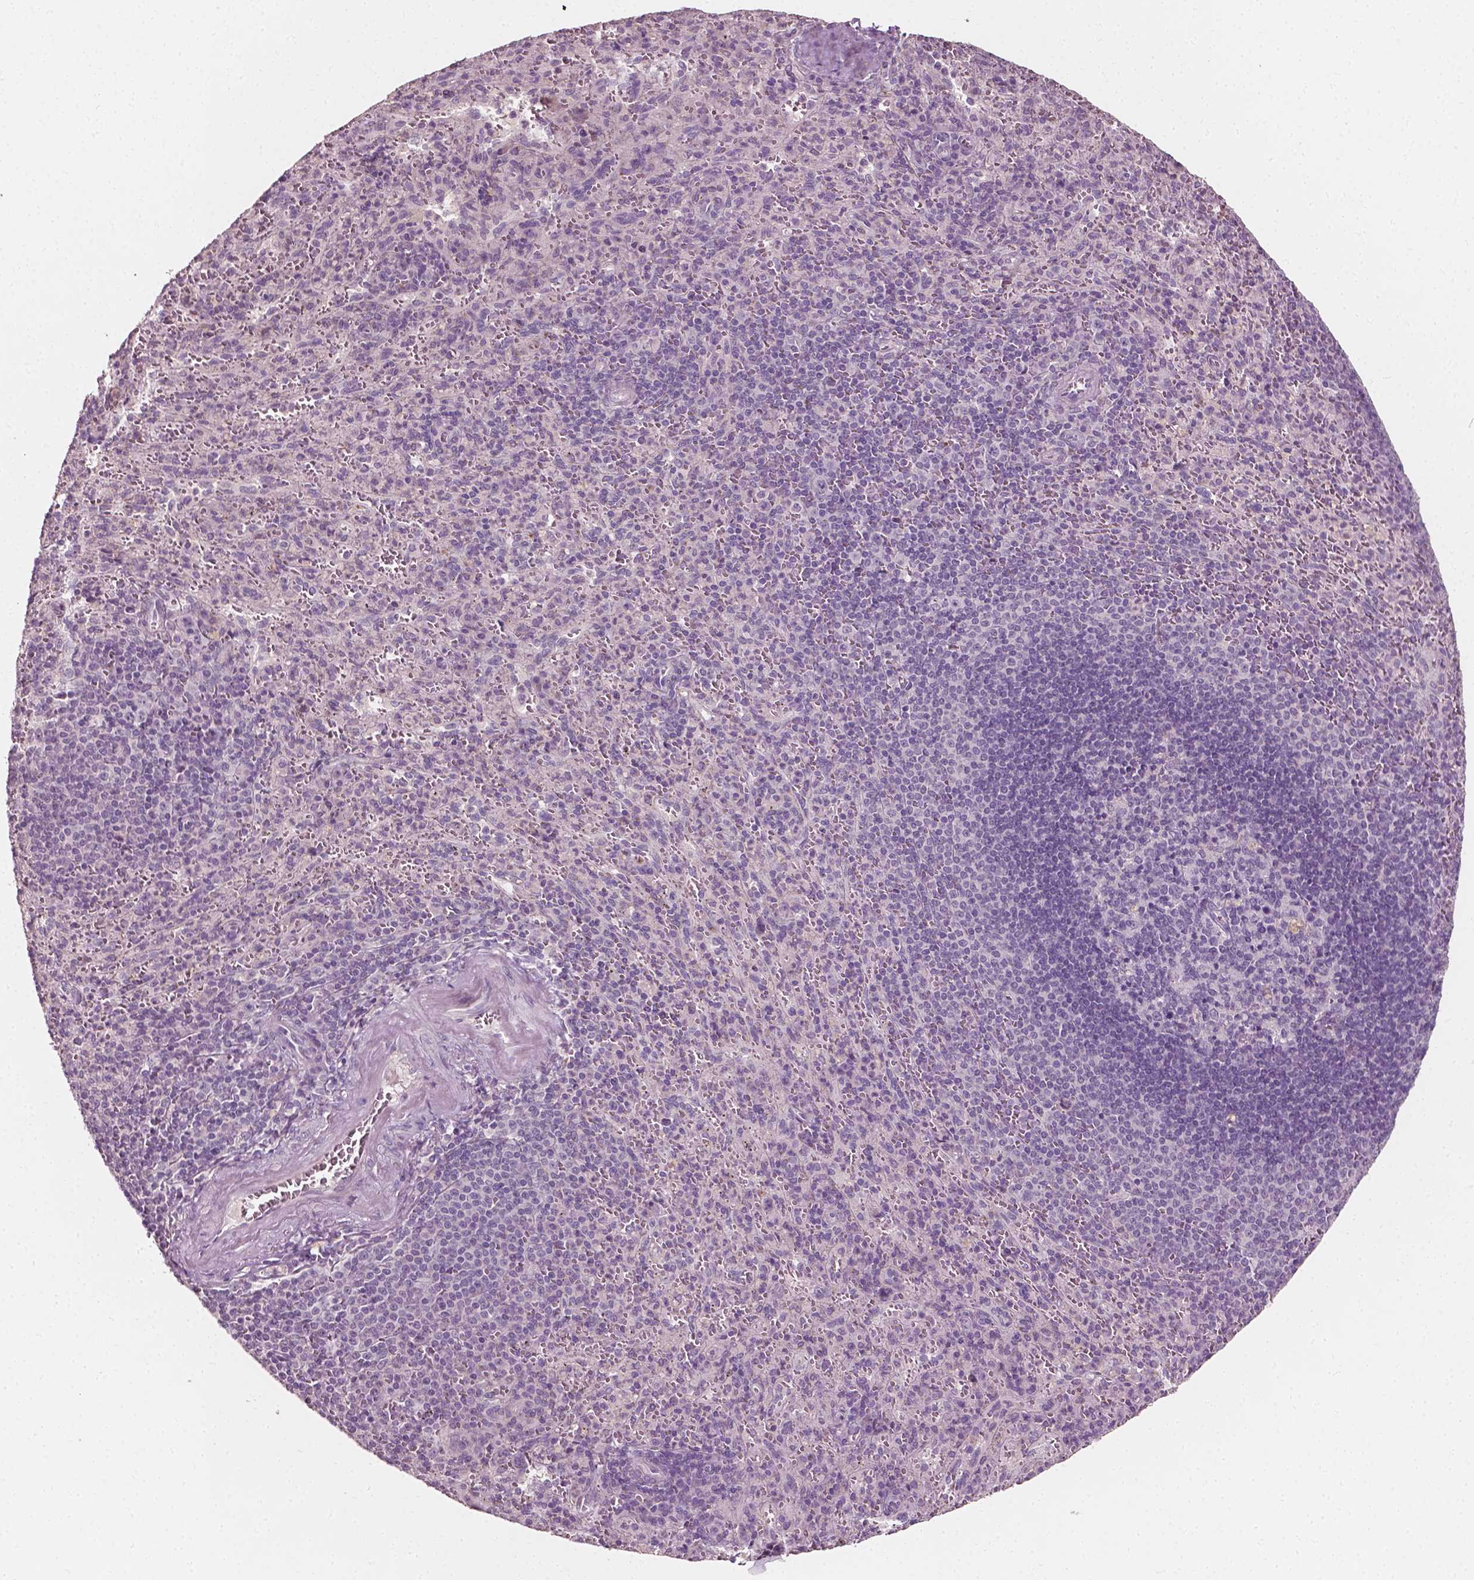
{"staining": {"intensity": "negative", "quantity": "none", "location": "none"}, "tissue": "spleen", "cell_type": "Cells in red pulp", "image_type": "normal", "snomed": [{"axis": "morphology", "description": "Normal tissue, NOS"}, {"axis": "topography", "description": "Spleen"}], "caption": "A high-resolution histopathology image shows immunohistochemistry staining of unremarkable spleen, which shows no significant positivity in cells in red pulp.", "gene": "PLA2R1", "patient": {"sex": "male", "age": 57}}